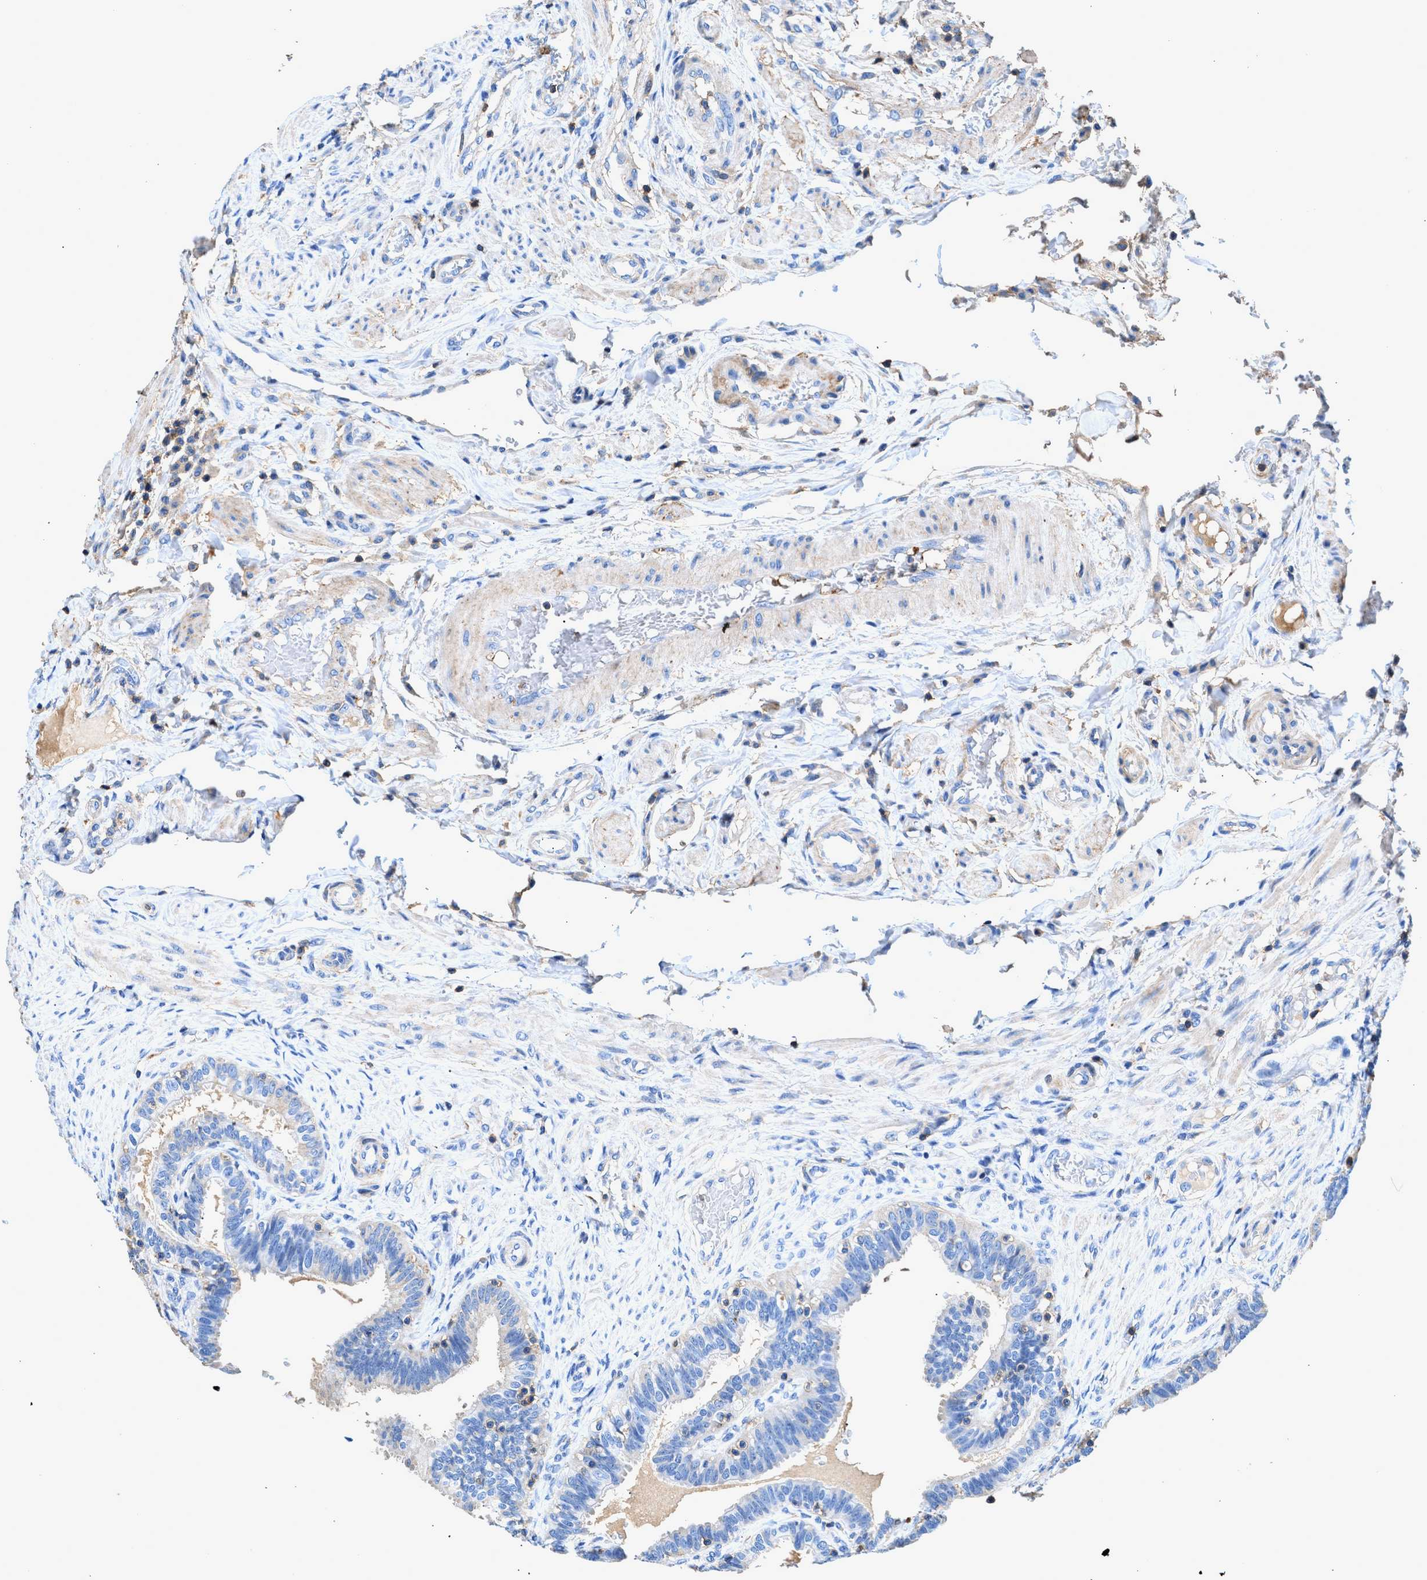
{"staining": {"intensity": "negative", "quantity": "none", "location": "none"}, "tissue": "fallopian tube", "cell_type": "Glandular cells", "image_type": "normal", "snomed": [{"axis": "morphology", "description": "Normal tissue, NOS"}, {"axis": "topography", "description": "Fallopian tube"}, {"axis": "topography", "description": "Placenta"}], "caption": "Immunohistochemistry (IHC) micrograph of unremarkable fallopian tube stained for a protein (brown), which demonstrates no staining in glandular cells.", "gene": "KCNQ4", "patient": {"sex": "female", "age": 34}}